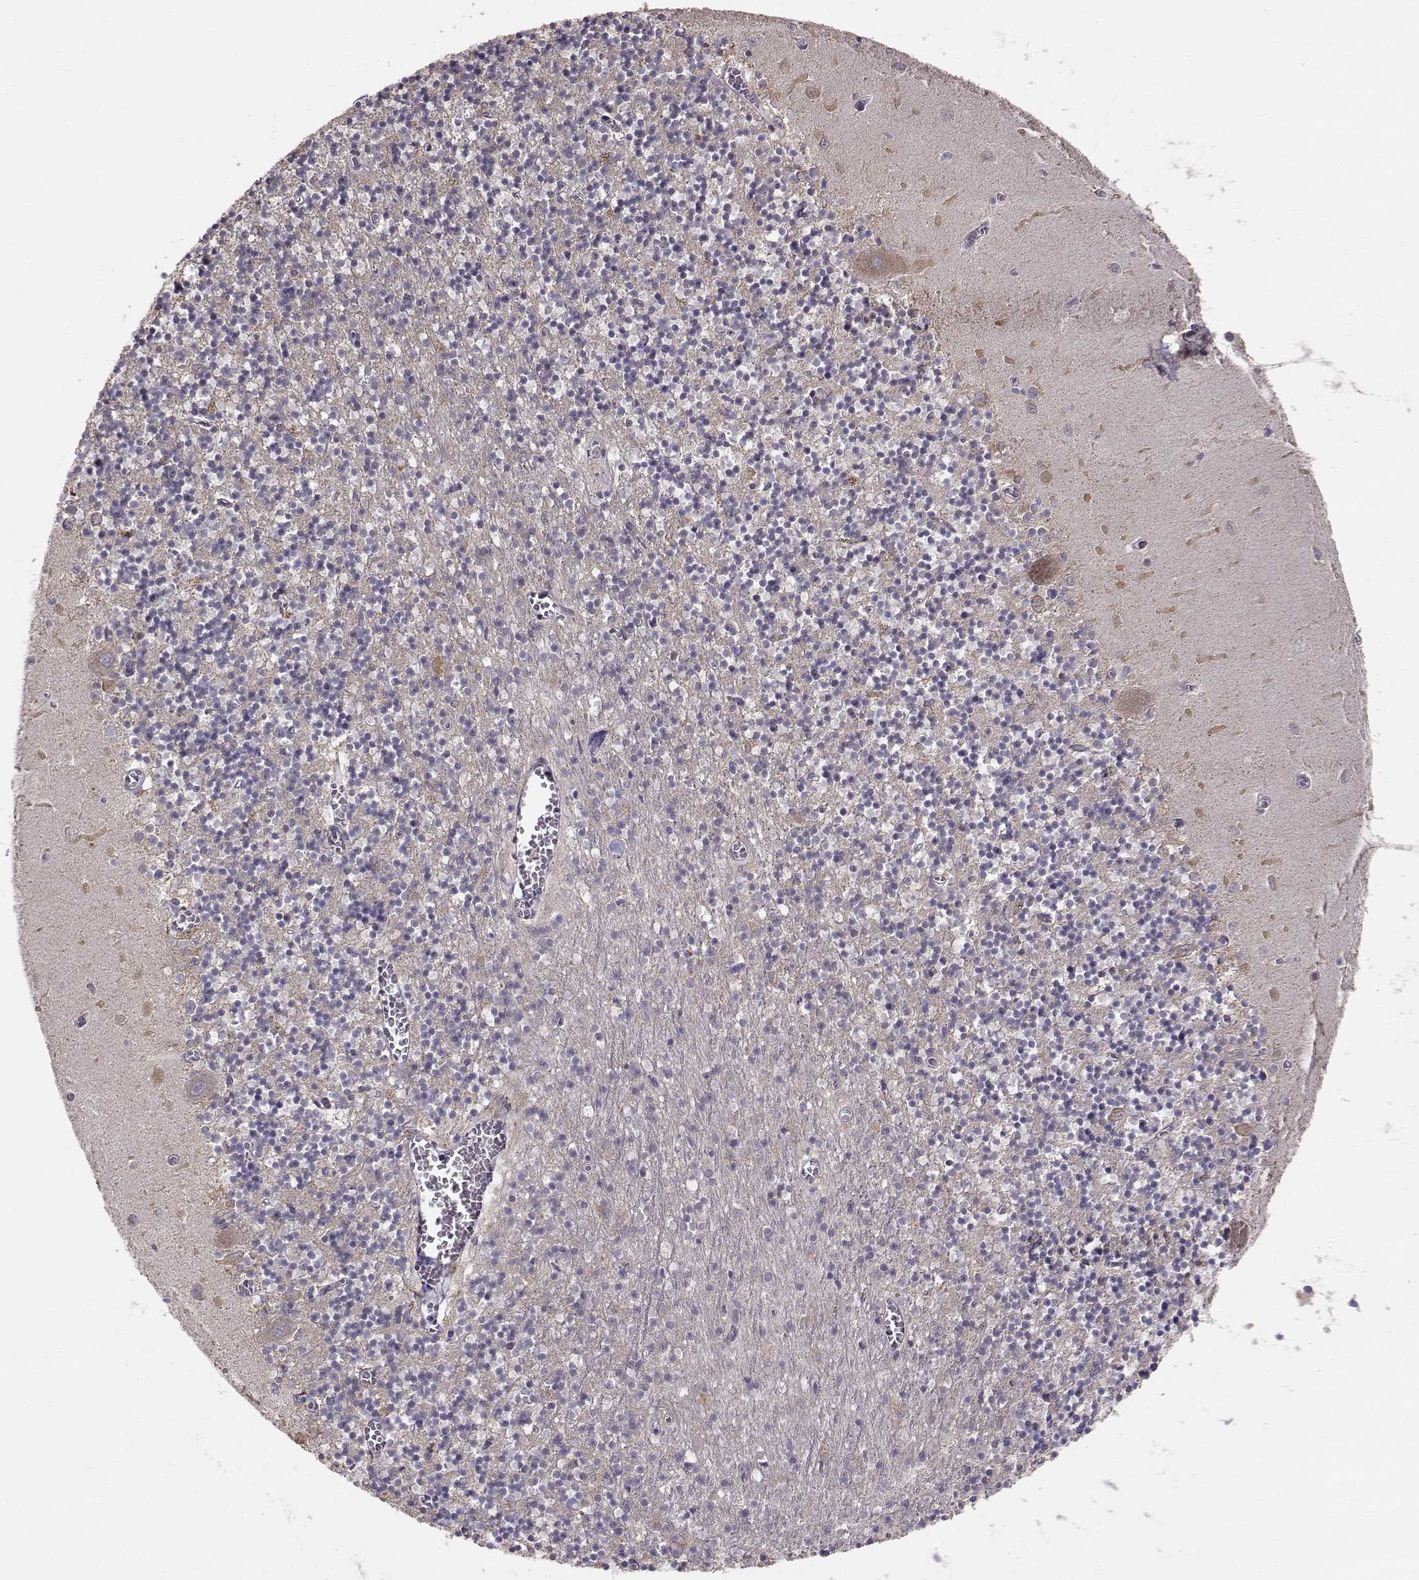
{"staining": {"intensity": "negative", "quantity": "none", "location": "none"}, "tissue": "cerebellum", "cell_type": "Cells in granular layer", "image_type": "normal", "snomed": [{"axis": "morphology", "description": "Normal tissue, NOS"}, {"axis": "topography", "description": "Cerebellum"}], "caption": "The histopathology image demonstrates no significant expression in cells in granular layer of cerebellum.", "gene": "ACSL6", "patient": {"sex": "female", "age": 64}}